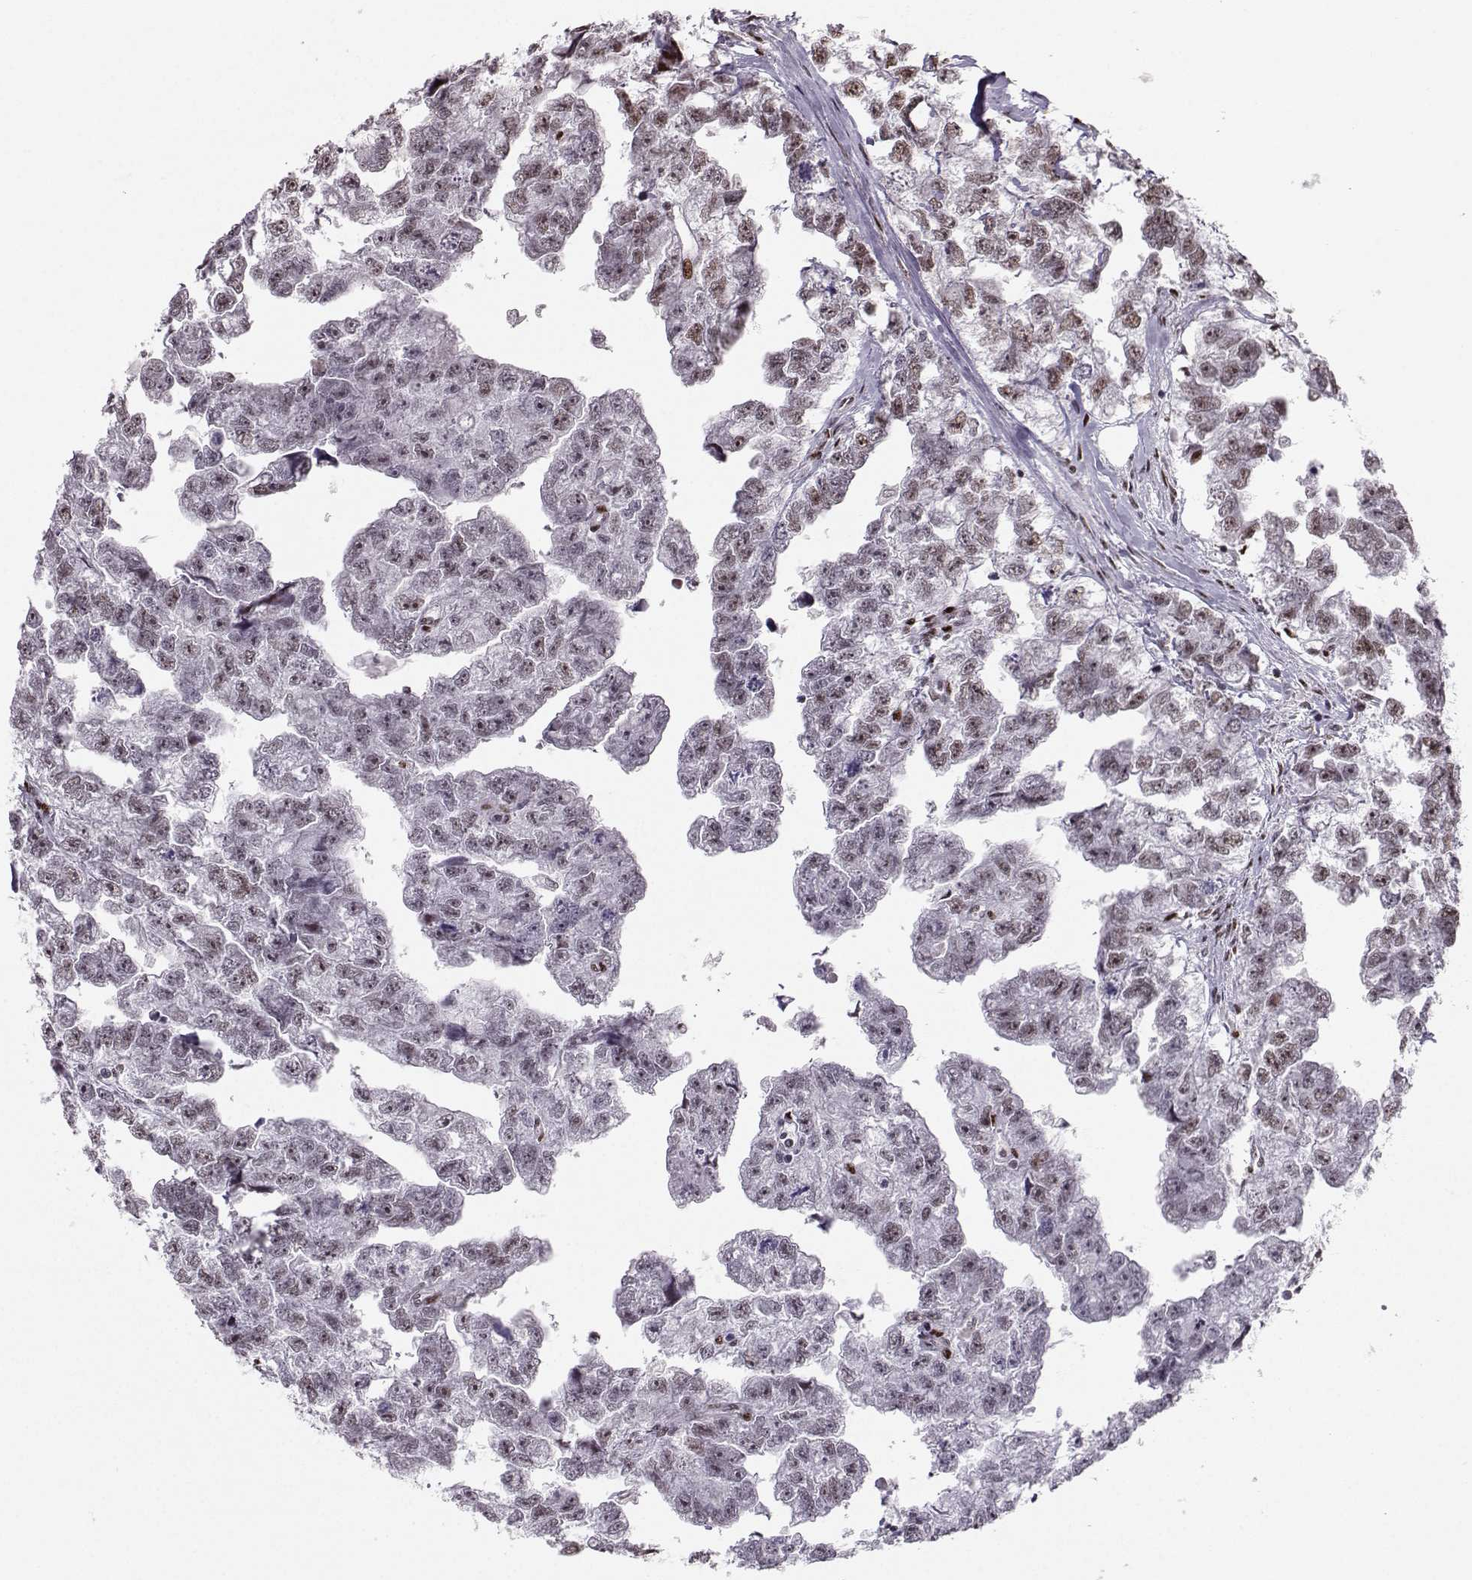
{"staining": {"intensity": "moderate", "quantity": "<25%", "location": "nuclear"}, "tissue": "testis cancer", "cell_type": "Tumor cells", "image_type": "cancer", "snomed": [{"axis": "morphology", "description": "Carcinoma, Embryonal, NOS"}, {"axis": "morphology", "description": "Teratoma, malignant, NOS"}, {"axis": "topography", "description": "Testis"}], "caption": "This is a micrograph of immunohistochemistry (IHC) staining of testis cancer (embryonal carcinoma), which shows moderate positivity in the nuclear of tumor cells.", "gene": "SNAPC2", "patient": {"sex": "male", "age": 44}}